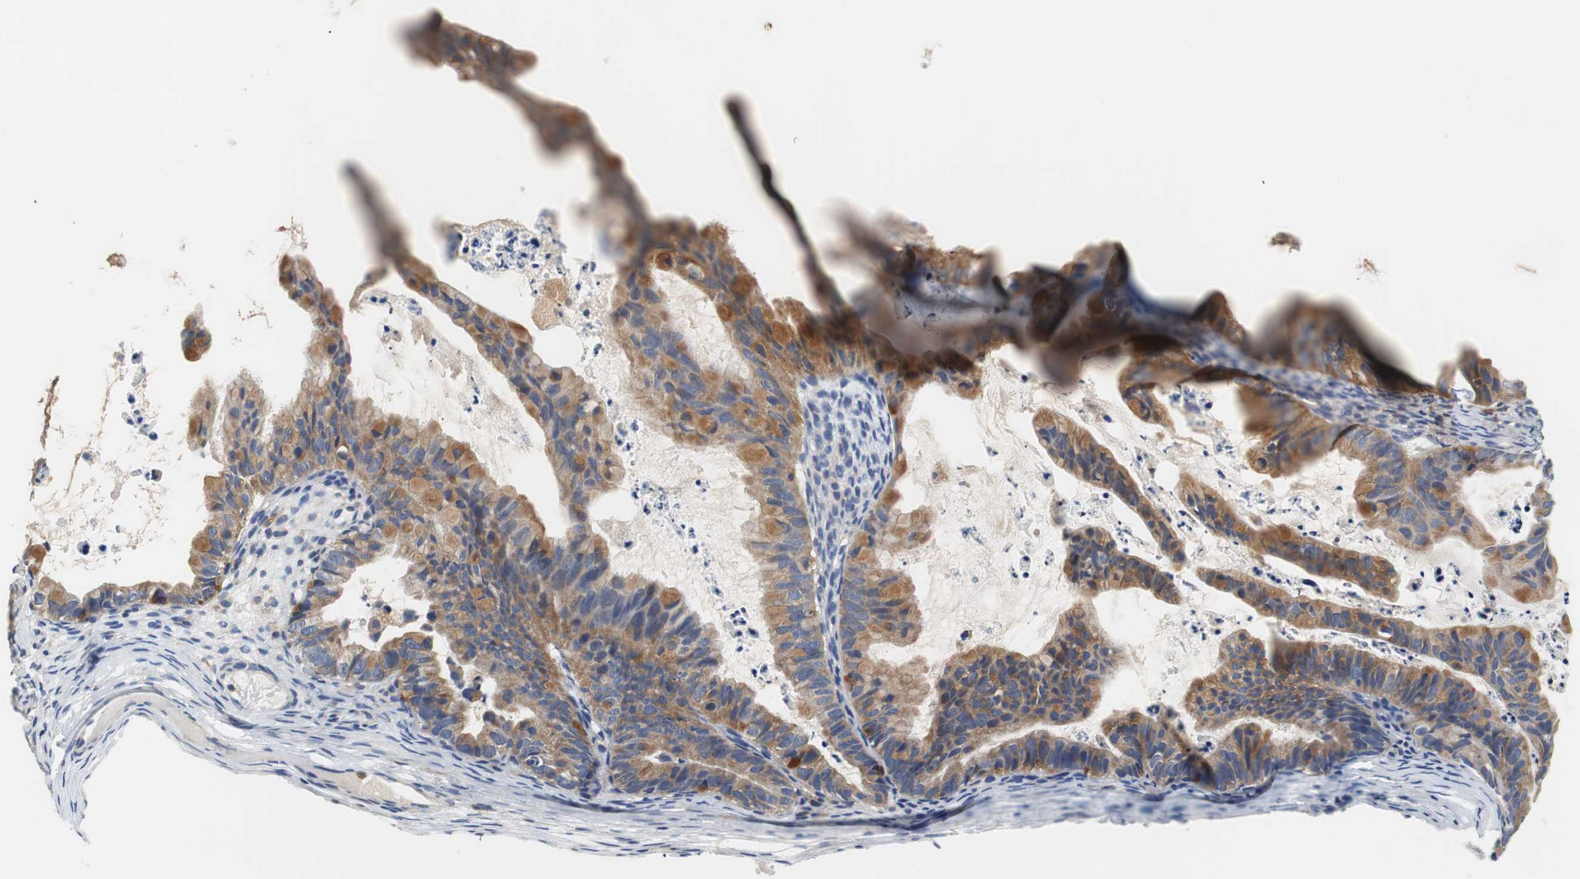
{"staining": {"intensity": "strong", "quantity": ">75%", "location": "cytoplasmic/membranous"}, "tissue": "ovarian cancer", "cell_type": "Tumor cells", "image_type": "cancer", "snomed": [{"axis": "morphology", "description": "Cystadenocarcinoma, mucinous, NOS"}, {"axis": "topography", "description": "Ovary"}], "caption": "This is a micrograph of immunohistochemistry staining of ovarian mucinous cystadenocarcinoma, which shows strong staining in the cytoplasmic/membranous of tumor cells.", "gene": "VAMP8", "patient": {"sex": "female", "age": 36}}